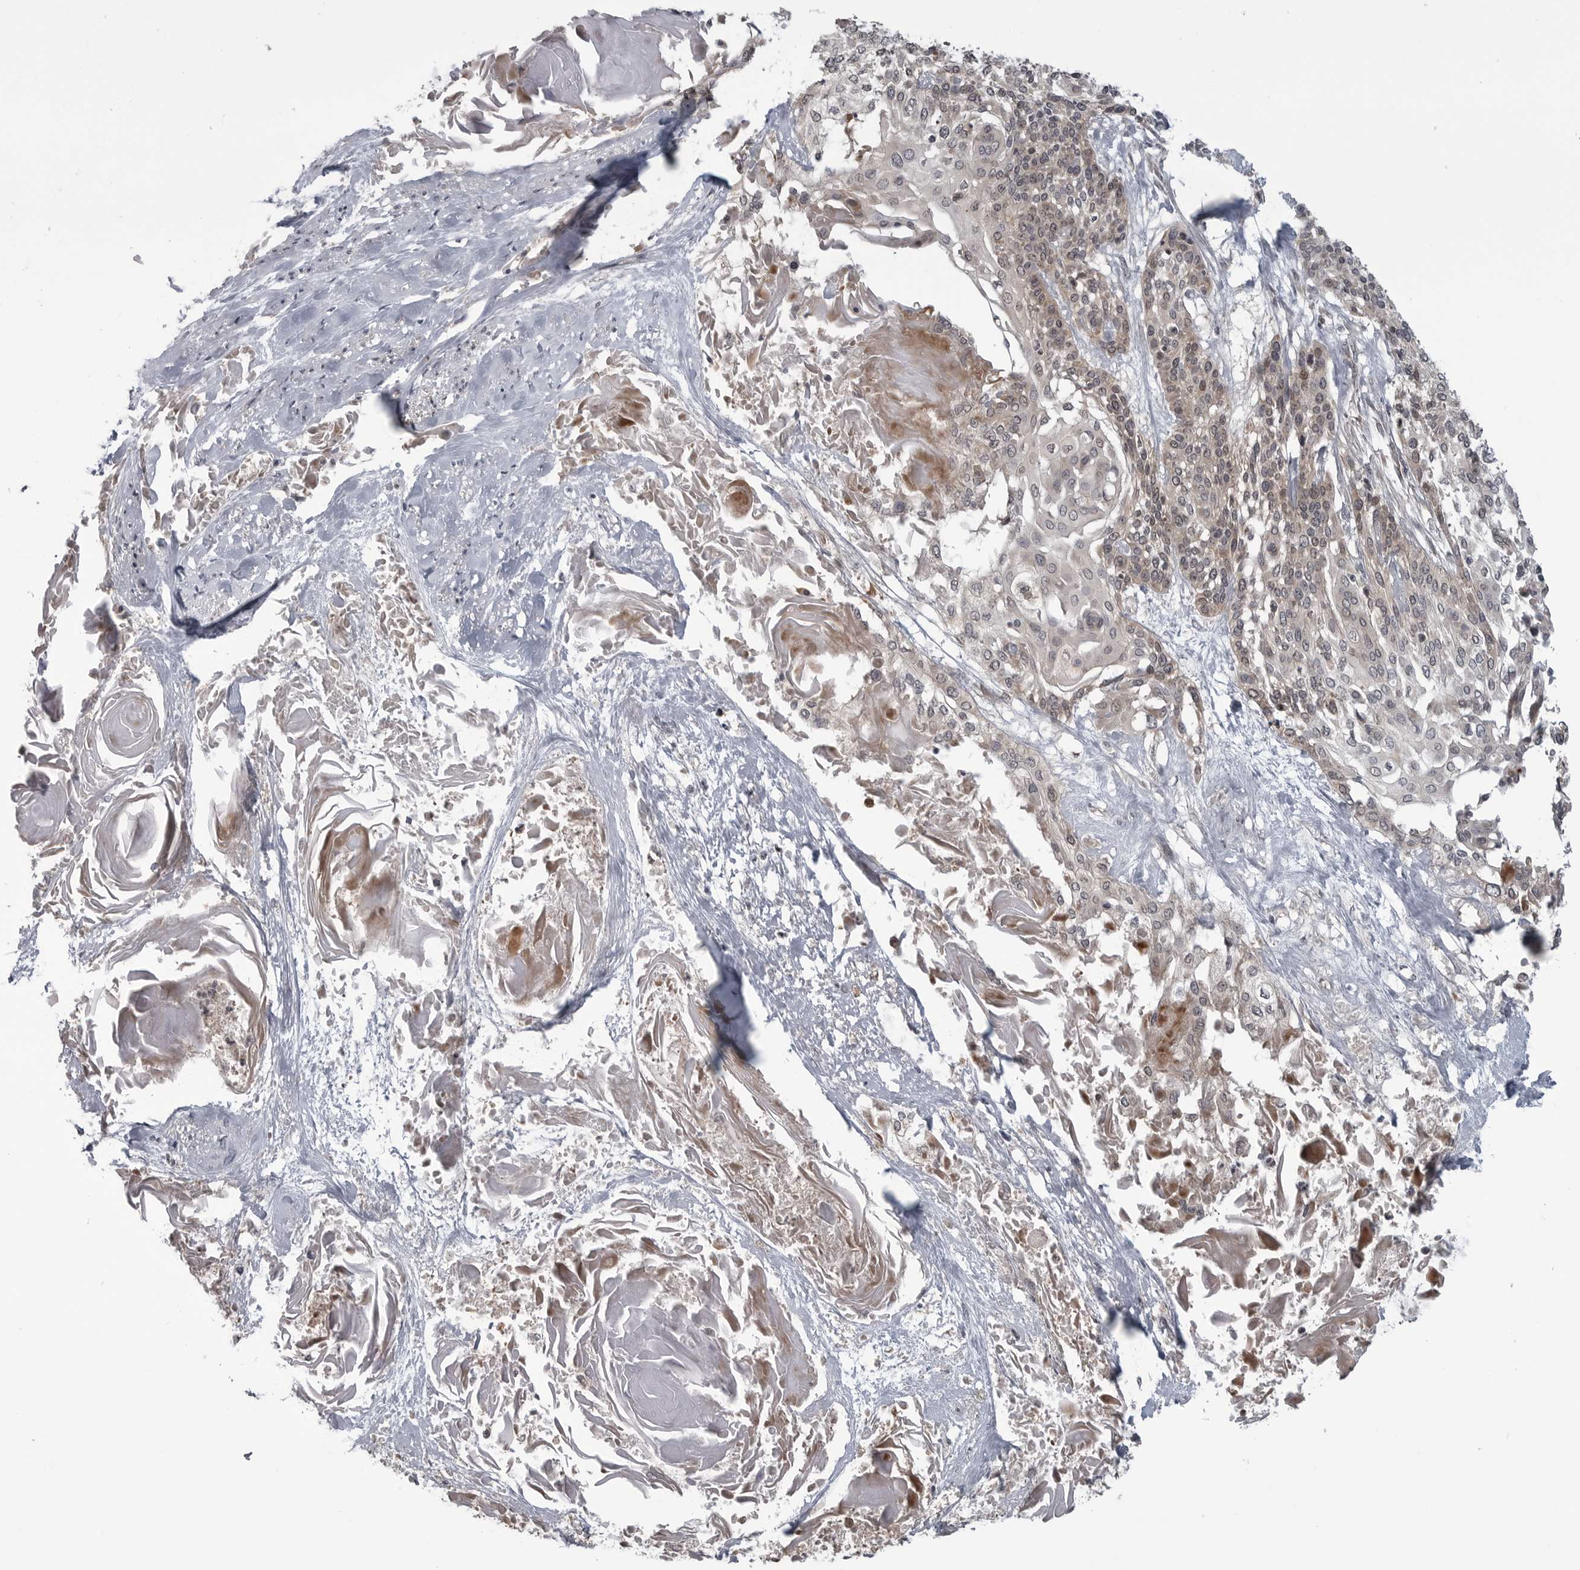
{"staining": {"intensity": "weak", "quantity": "25%-75%", "location": "cytoplasmic/membranous,nuclear"}, "tissue": "cervical cancer", "cell_type": "Tumor cells", "image_type": "cancer", "snomed": [{"axis": "morphology", "description": "Squamous cell carcinoma, NOS"}, {"axis": "topography", "description": "Cervix"}], "caption": "IHC of human cervical cancer (squamous cell carcinoma) exhibits low levels of weak cytoplasmic/membranous and nuclear positivity in about 25%-75% of tumor cells.", "gene": "FAAP100", "patient": {"sex": "female", "age": 57}}